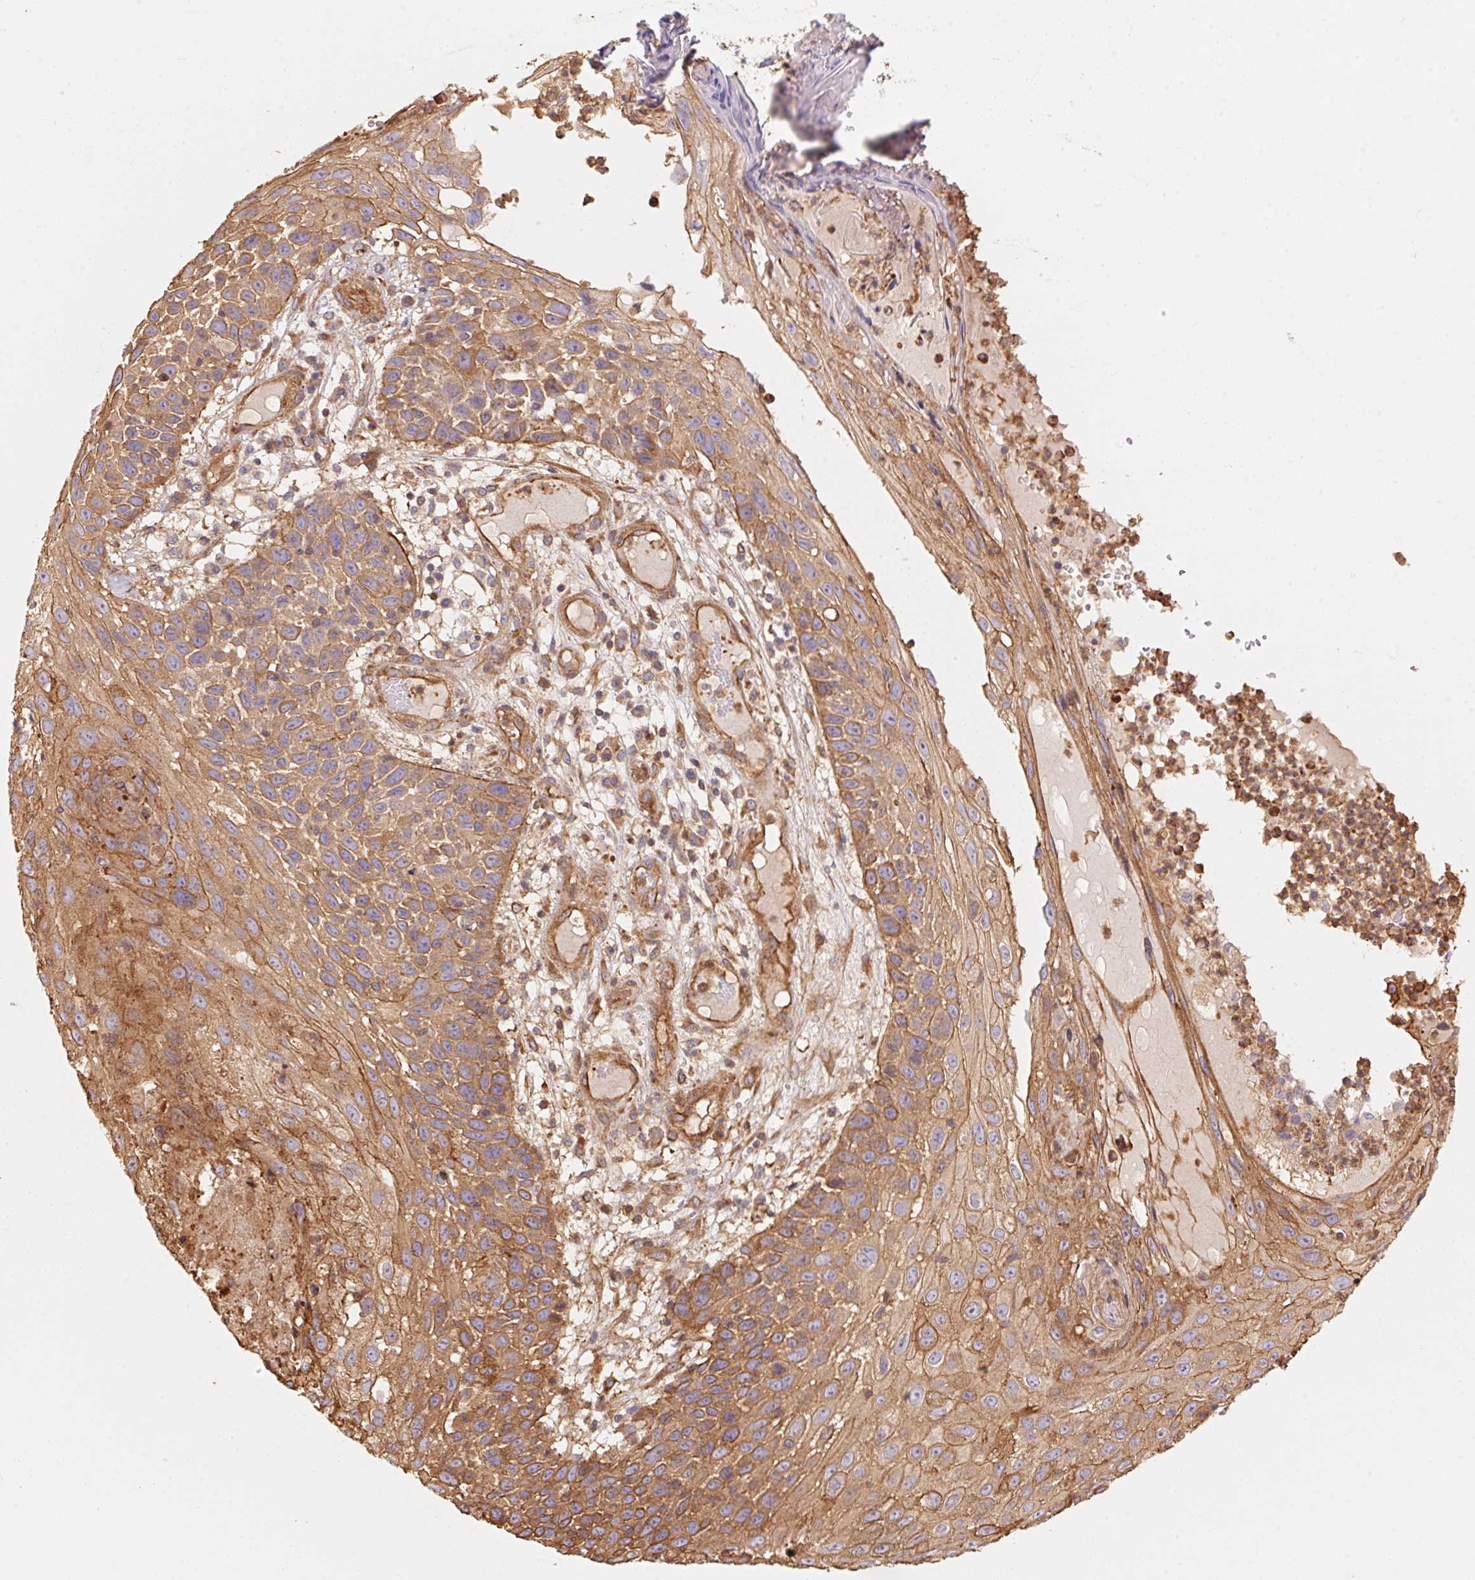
{"staining": {"intensity": "moderate", "quantity": ">75%", "location": "cytoplasmic/membranous"}, "tissue": "skin cancer", "cell_type": "Tumor cells", "image_type": "cancer", "snomed": [{"axis": "morphology", "description": "Squamous cell carcinoma, NOS"}, {"axis": "topography", "description": "Skin"}], "caption": "Immunohistochemistry of squamous cell carcinoma (skin) exhibits medium levels of moderate cytoplasmic/membranous staining in approximately >75% of tumor cells.", "gene": "FRAS1", "patient": {"sex": "male", "age": 92}}